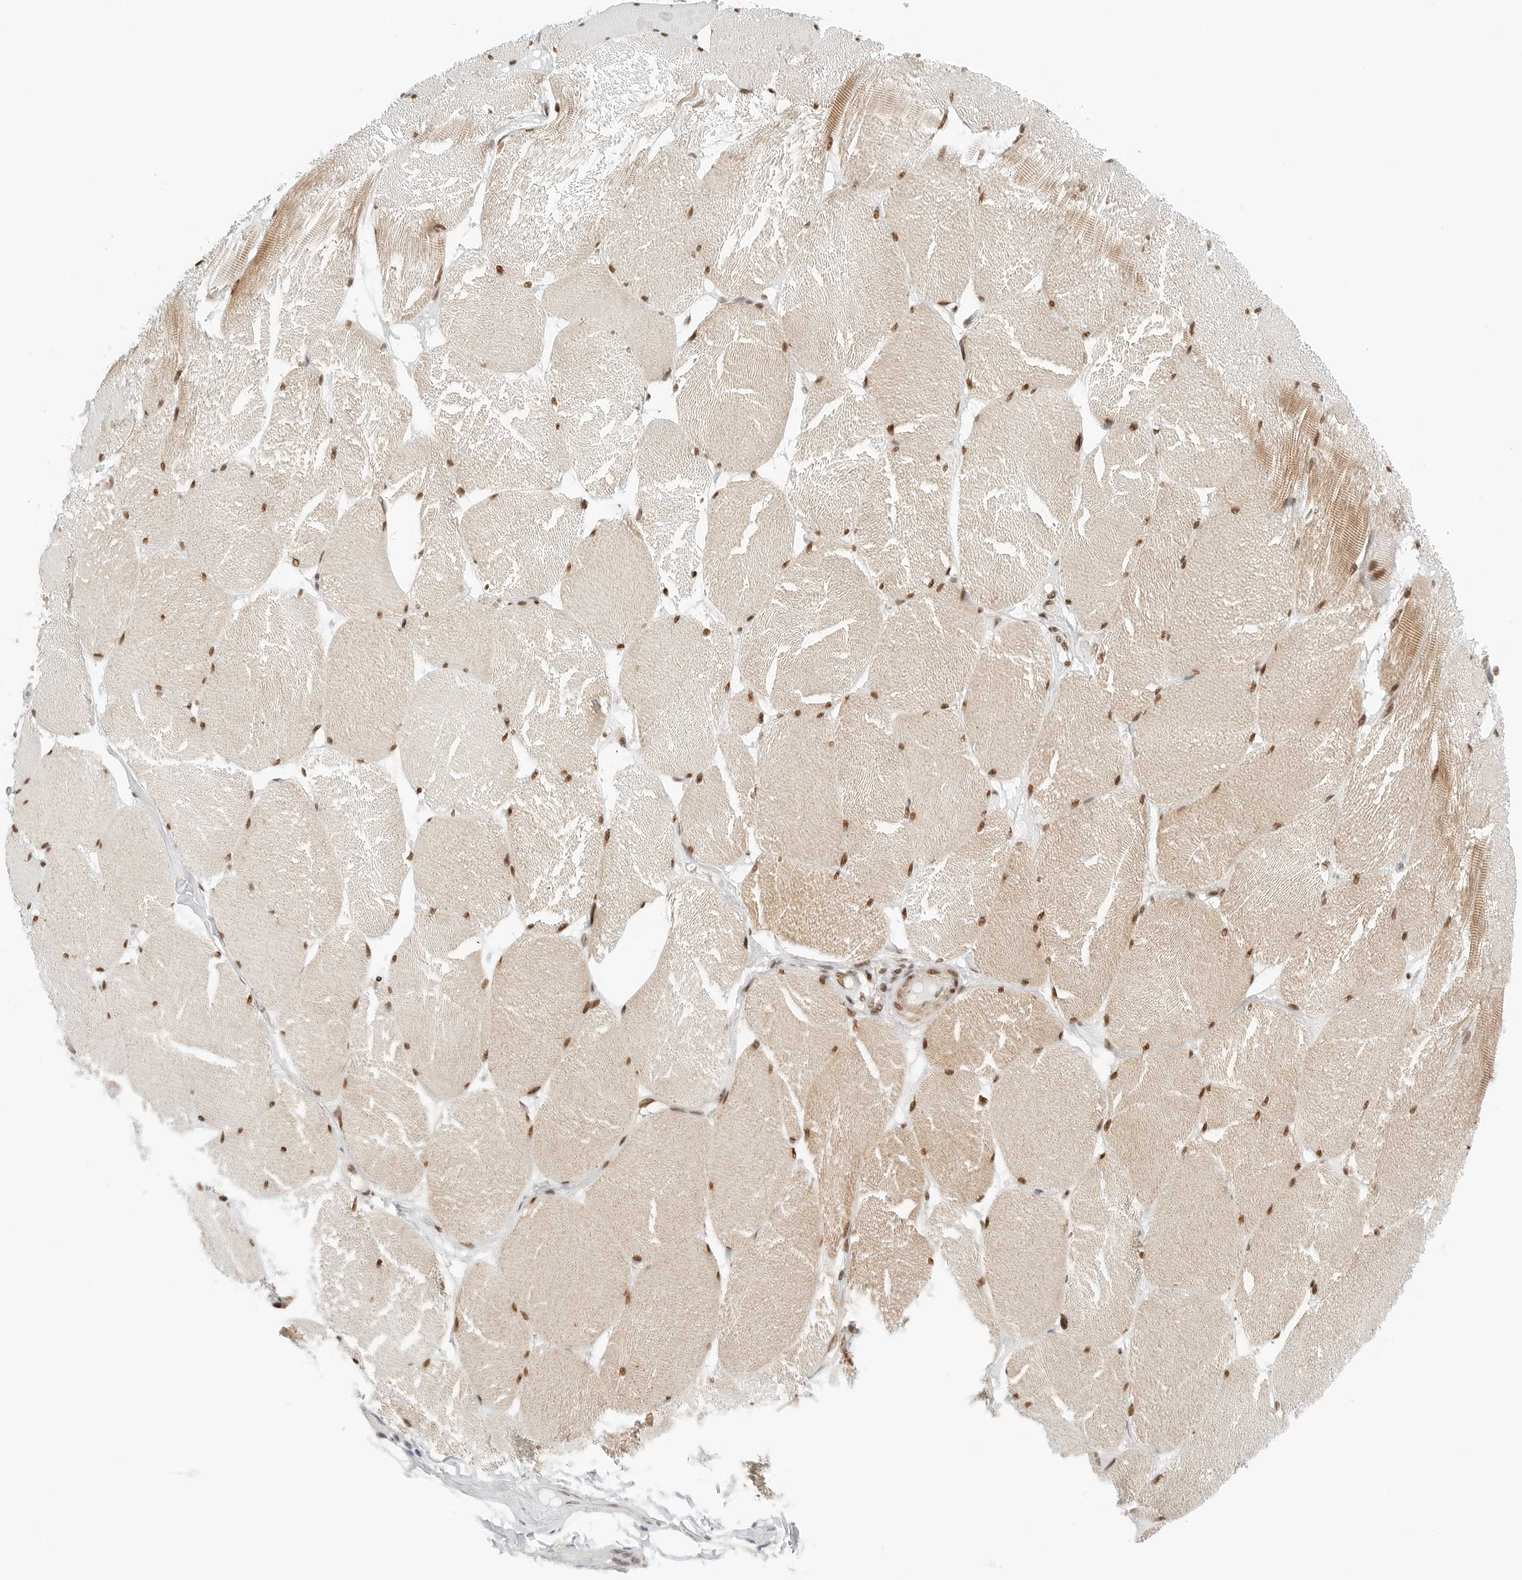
{"staining": {"intensity": "moderate", "quantity": "25%-75%", "location": "cytoplasmic/membranous,nuclear"}, "tissue": "skeletal muscle", "cell_type": "Myocytes", "image_type": "normal", "snomed": [{"axis": "morphology", "description": "Normal tissue, NOS"}, {"axis": "topography", "description": "Skin"}, {"axis": "topography", "description": "Skeletal muscle"}], "caption": "Immunohistochemical staining of normal human skeletal muscle reveals 25%-75% levels of moderate cytoplasmic/membranous,nuclear protein staining in approximately 25%-75% of myocytes.", "gene": "CRTC2", "patient": {"sex": "male", "age": 83}}